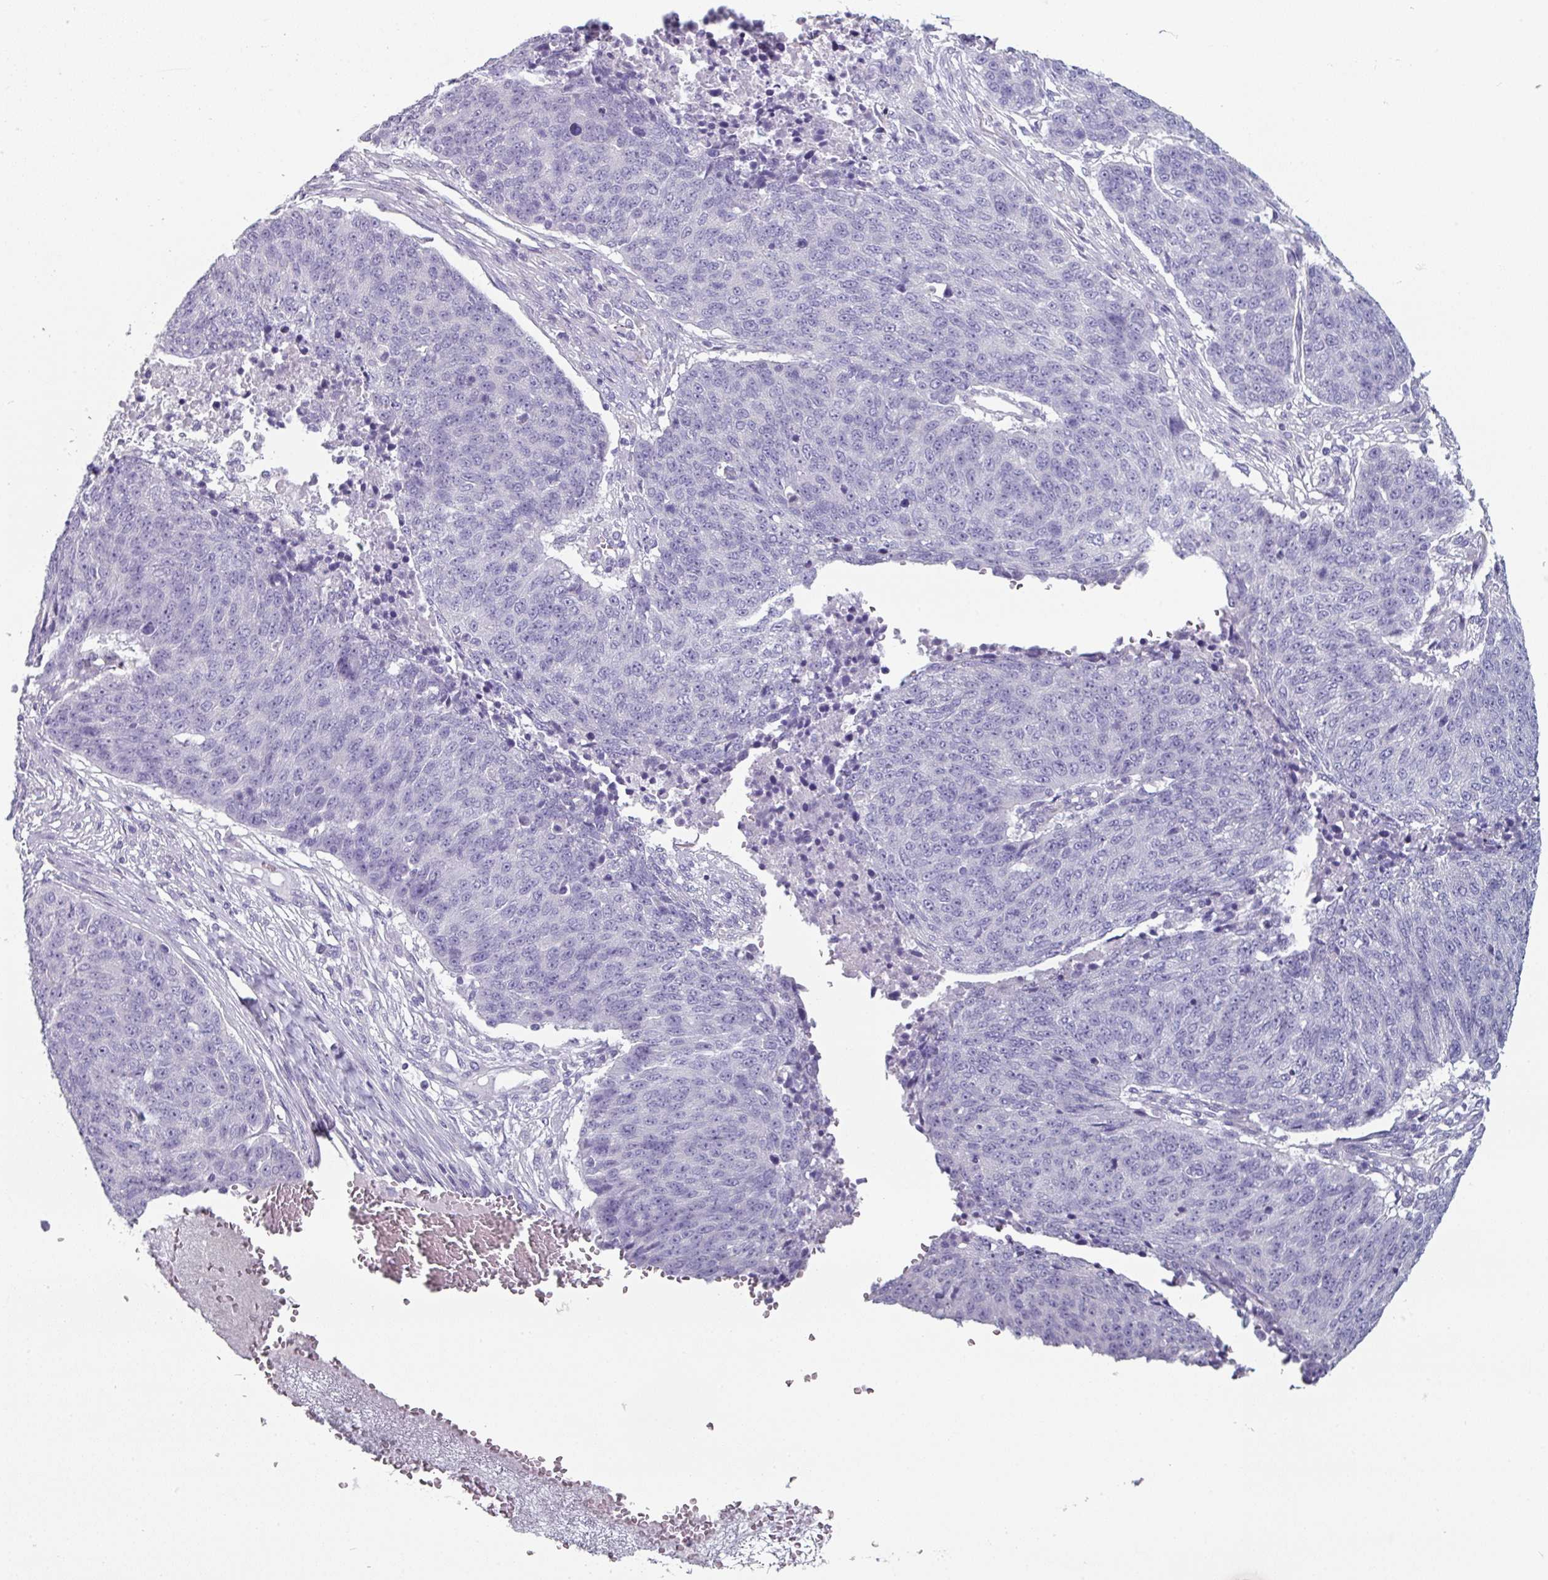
{"staining": {"intensity": "negative", "quantity": "none", "location": "none"}, "tissue": "lung cancer", "cell_type": "Tumor cells", "image_type": "cancer", "snomed": [{"axis": "morphology", "description": "Normal tissue, NOS"}, {"axis": "morphology", "description": "Squamous cell carcinoma, NOS"}, {"axis": "topography", "description": "Lymph node"}, {"axis": "topography", "description": "Lung"}], "caption": "Tumor cells are negative for brown protein staining in lung cancer (squamous cell carcinoma).", "gene": "SLC17A7", "patient": {"sex": "male", "age": 66}}